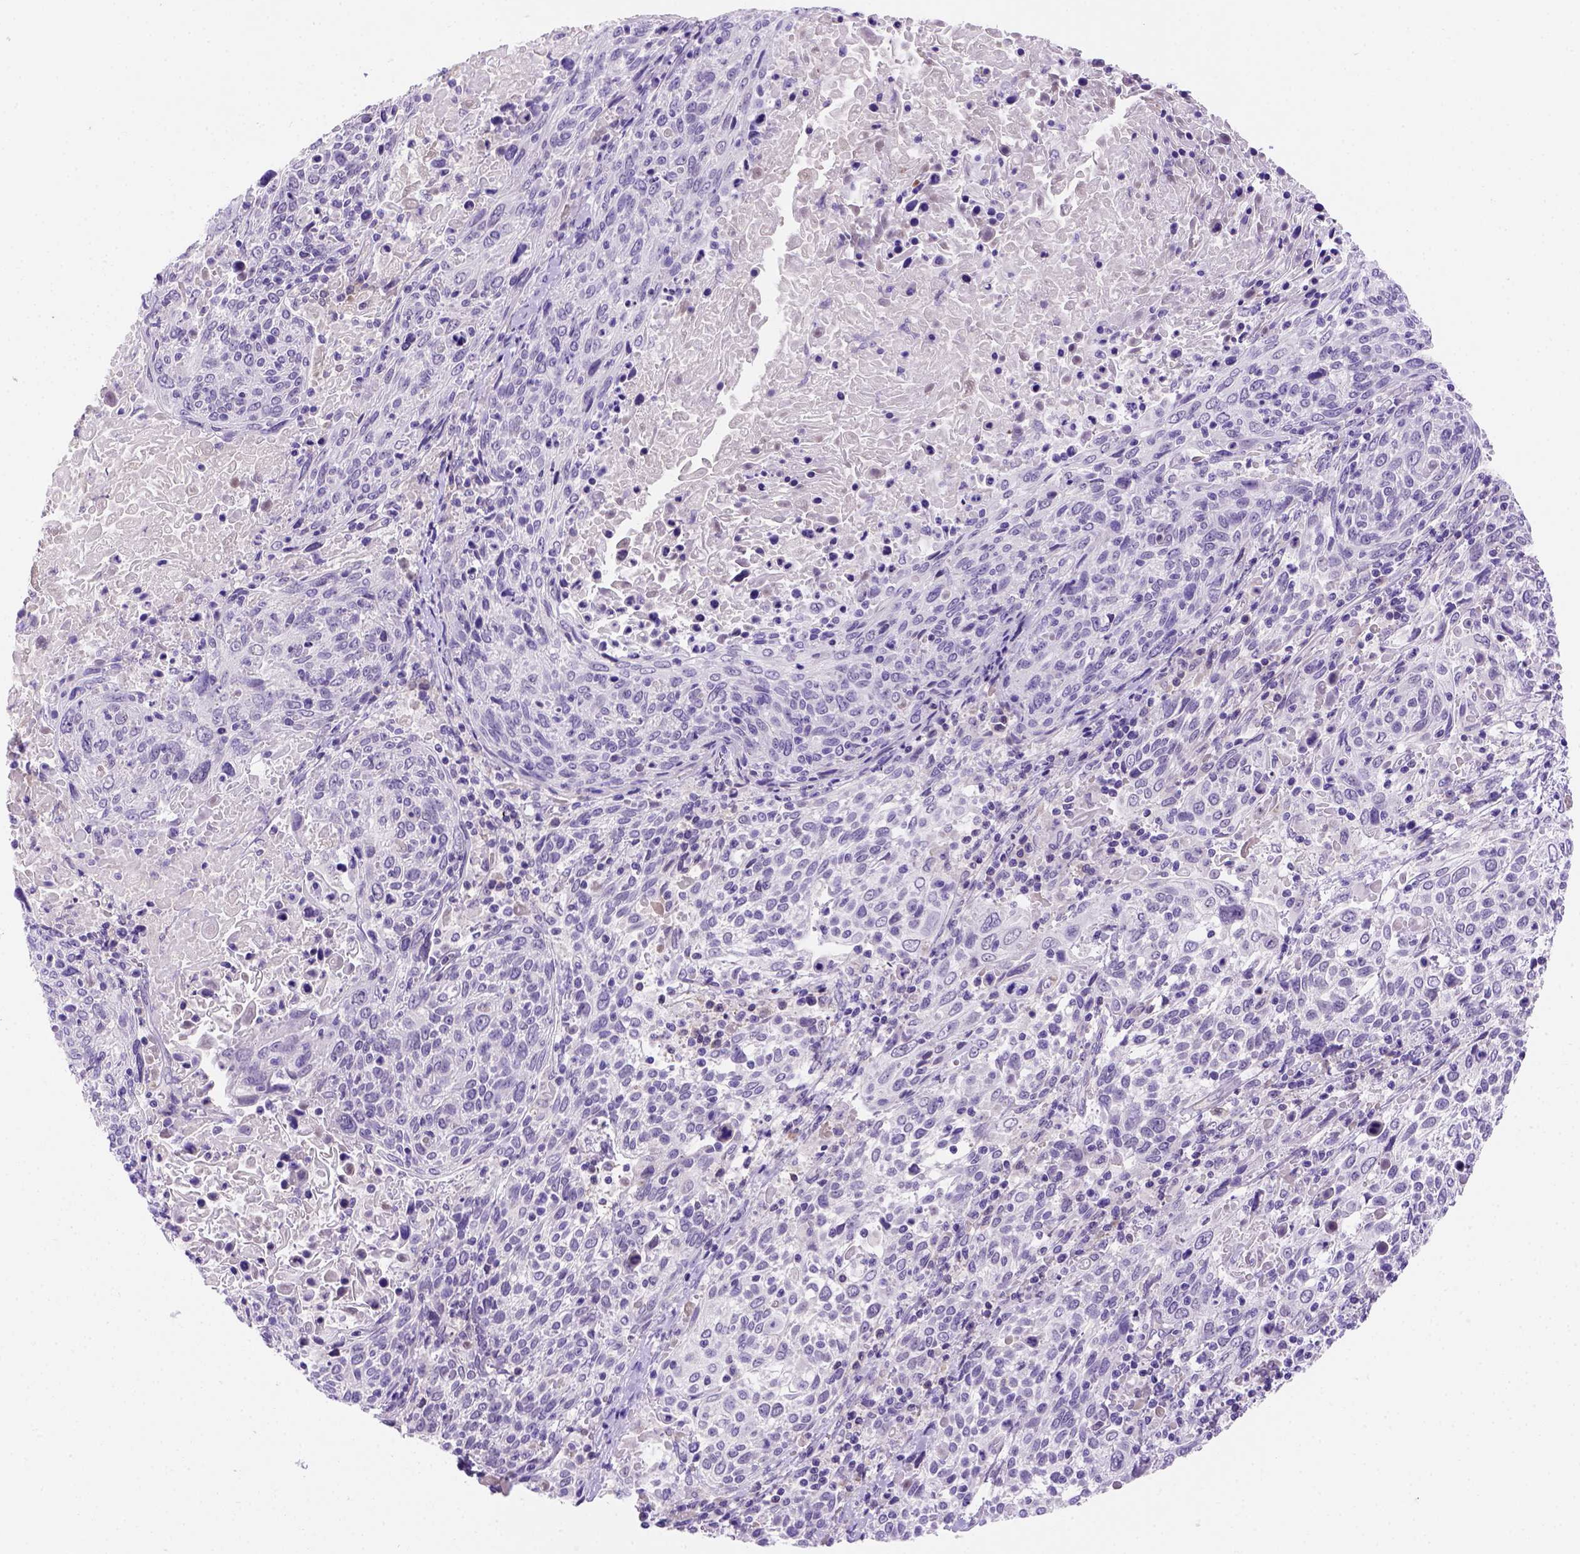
{"staining": {"intensity": "negative", "quantity": "none", "location": "none"}, "tissue": "cervical cancer", "cell_type": "Tumor cells", "image_type": "cancer", "snomed": [{"axis": "morphology", "description": "Squamous cell carcinoma, NOS"}, {"axis": "topography", "description": "Cervix"}], "caption": "Immunohistochemistry image of human cervical squamous cell carcinoma stained for a protein (brown), which reveals no positivity in tumor cells.", "gene": "FAM81B", "patient": {"sex": "female", "age": 61}}